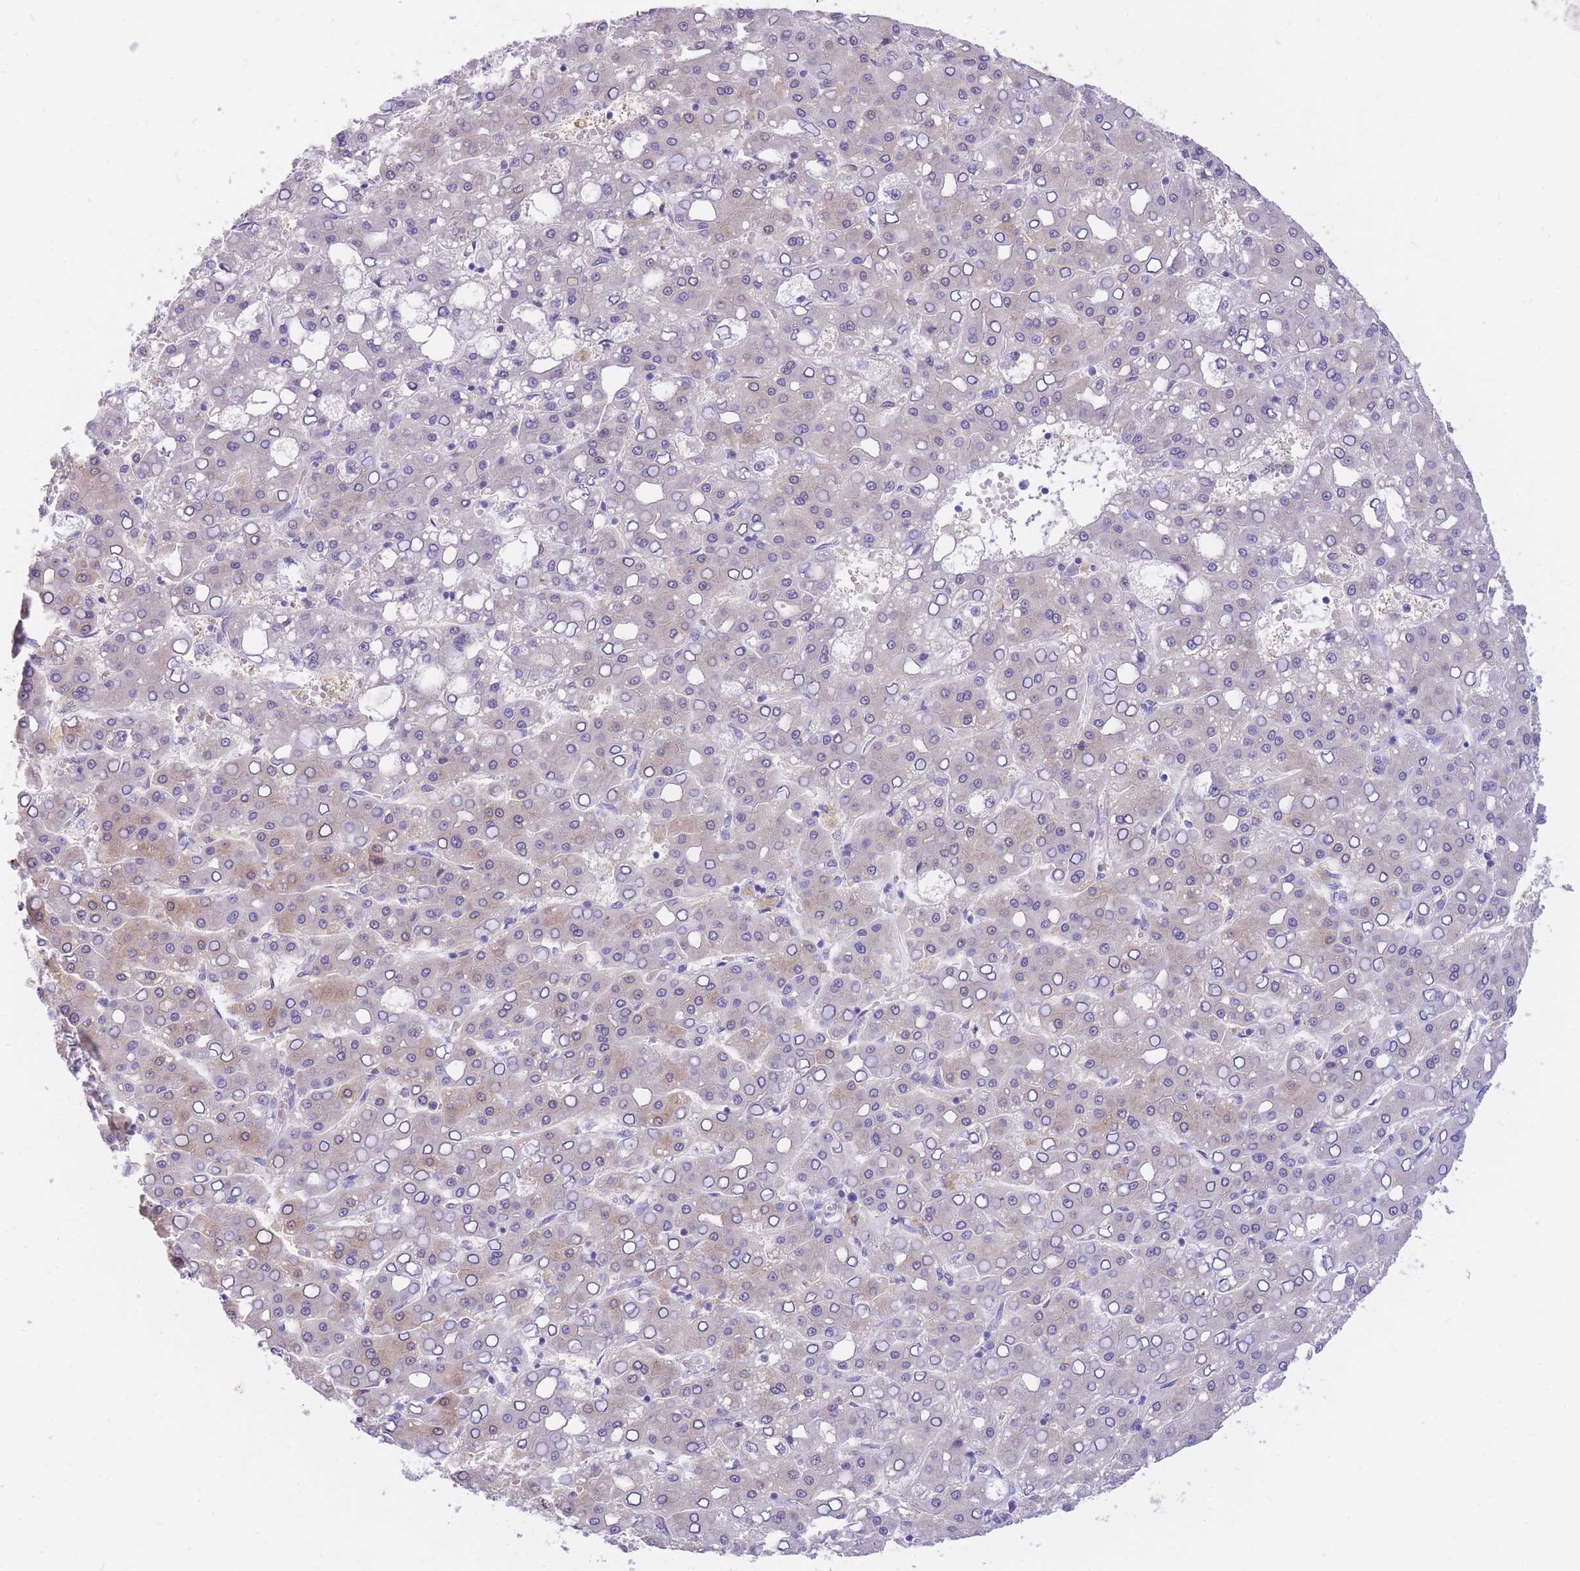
{"staining": {"intensity": "moderate", "quantity": "<25%", "location": "cytoplasmic/membranous,nuclear"}, "tissue": "liver cancer", "cell_type": "Tumor cells", "image_type": "cancer", "snomed": [{"axis": "morphology", "description": "Carcinoma, Hepatocellular, NOS"}, {"axis": "topography", "description": "Liver"}], "caption": "Human hepatocellular carcinoma (liver) stained with a brown dye reveals moderate cytoplasmic/membranous and nuclear positive expression in approximately <25% of tumor cells.", "gene": "SULT1A1", "patient": {"sex": "male", "age": 65}}